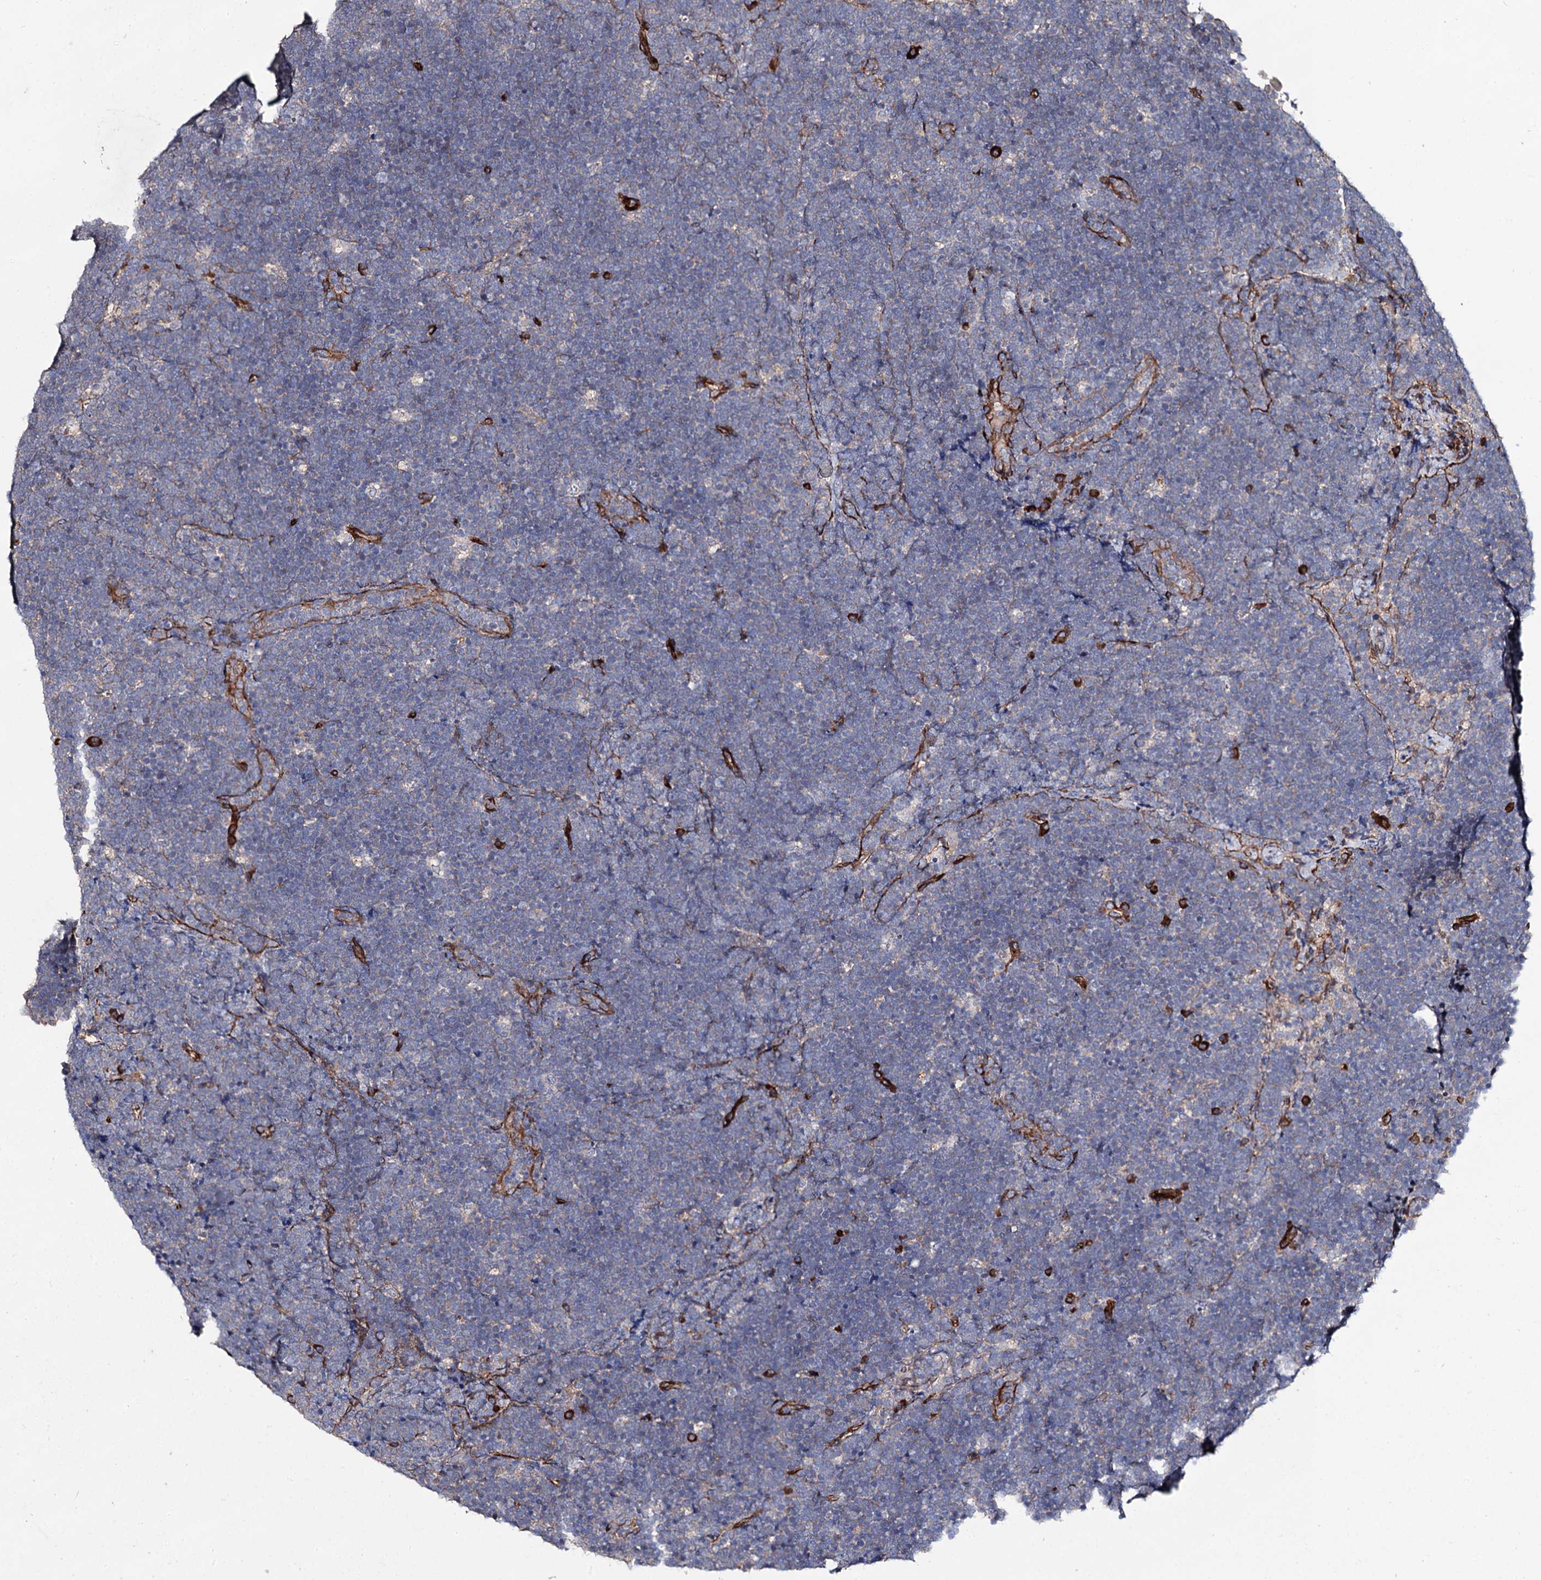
{"staining": {"intensity": "negative", "quantity": "none", "location": "none"}, "tissue": "lymphoma", "cell_type": "Tumor cells", "image_type": "cancer", "snomed": [{"axis": "morphology", "description": "Malignant lymphoma, non-Hodgkin's type, High grade"}, {"axis": "topography", "description": "Lymph node"}], "caption": "There is no significant staining in tumor cells of high-grade malignant lymphoma, non-Hodgkin's type.", "gene": "SPATS2", "patient": {"sex": "male", "age": 13}}